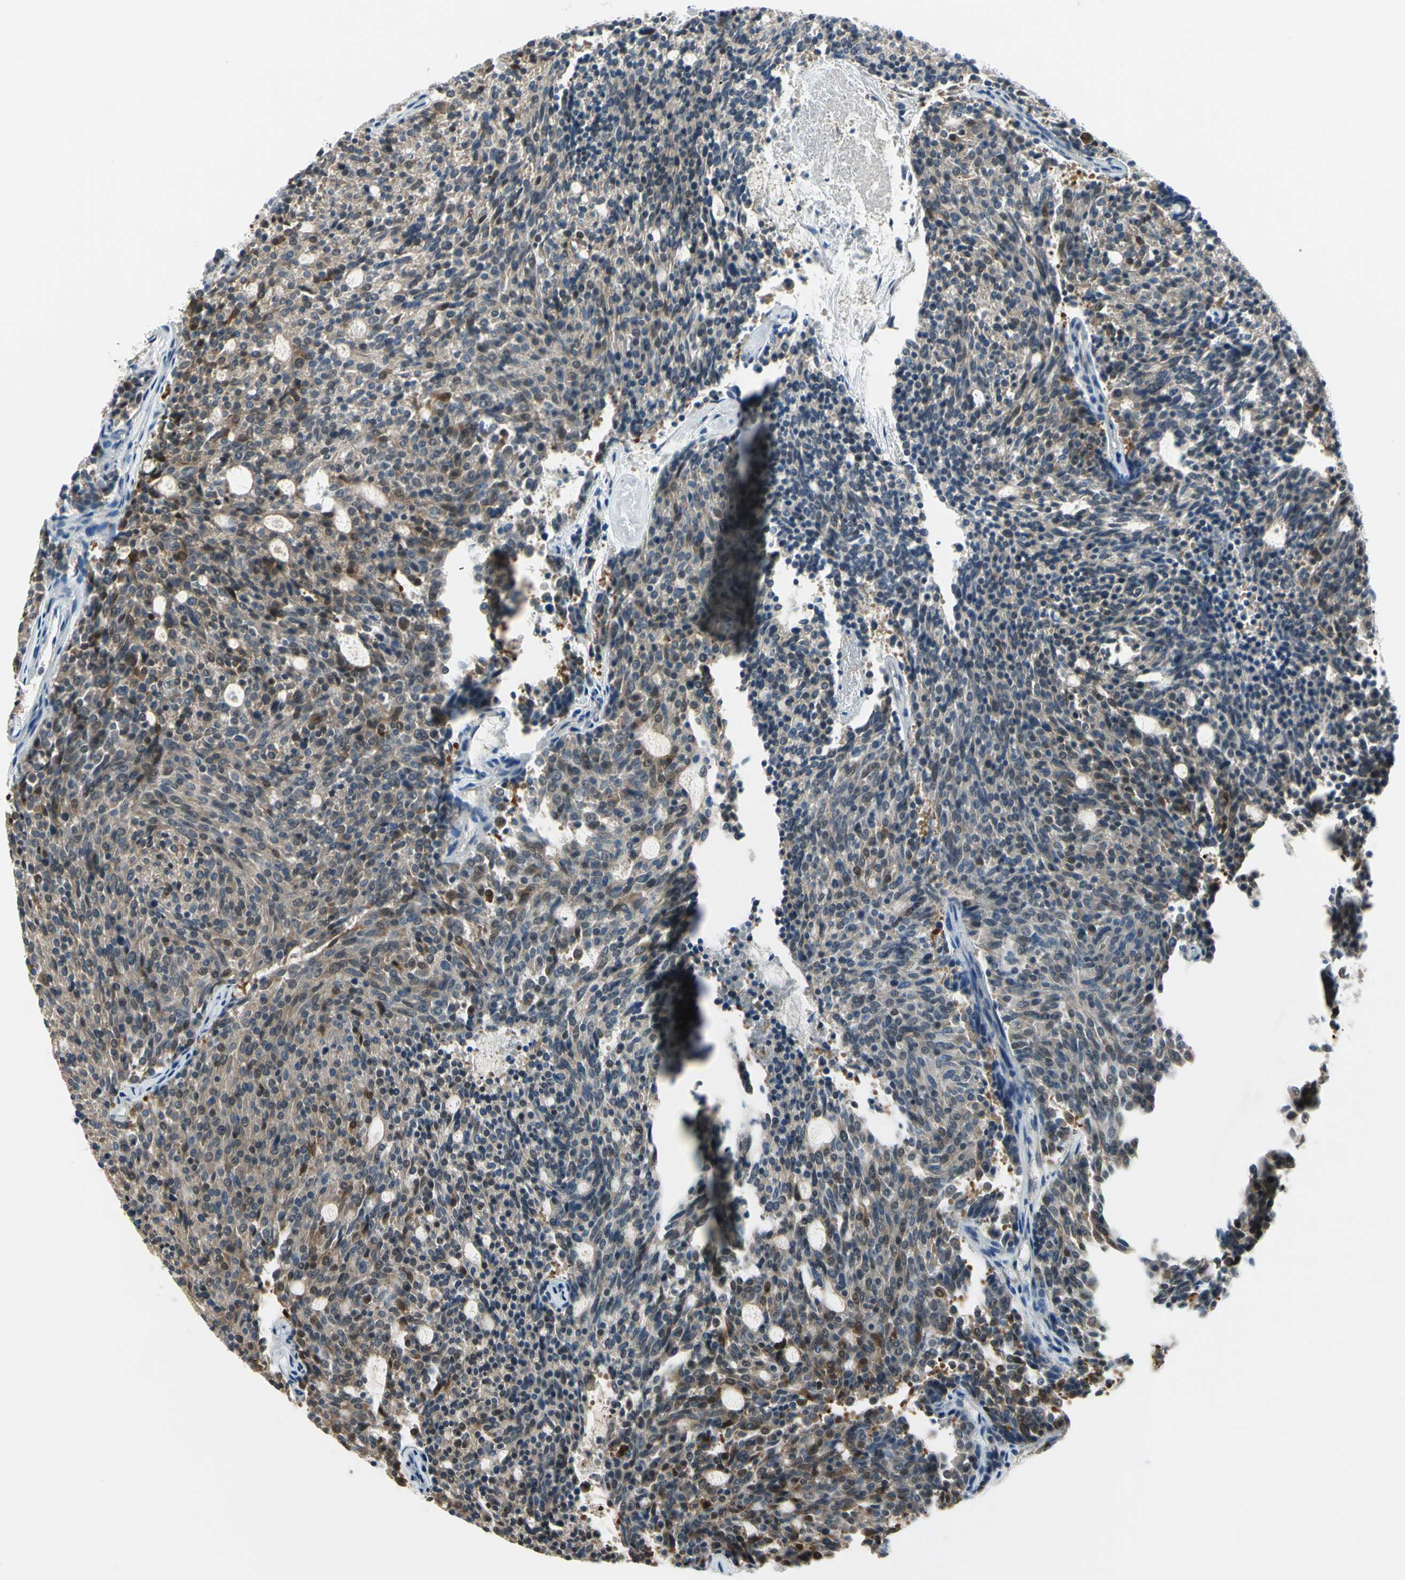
{"staining": {"intensity": "moderate", "quantity": "<25%", "location": "cytoplasmic/membranous"}, "tissue": "carcinoid", "cell_type": "Tumor cells", "image_type": "cancer", "snomed": [{"axis": "morphology", "description": "Carcinoid, malignant, NOS"}, {"axis": "topography", "description": "Pancreas"}], "caption": "A high-resolution histopathology image shows IHC staining of malignant carcinoid, which shows moderate cytoplasmic/membranous expression in about <25% of tumor cells.", "gene": "PEBP1", "patient": {"sex": "female", "age": 54}}